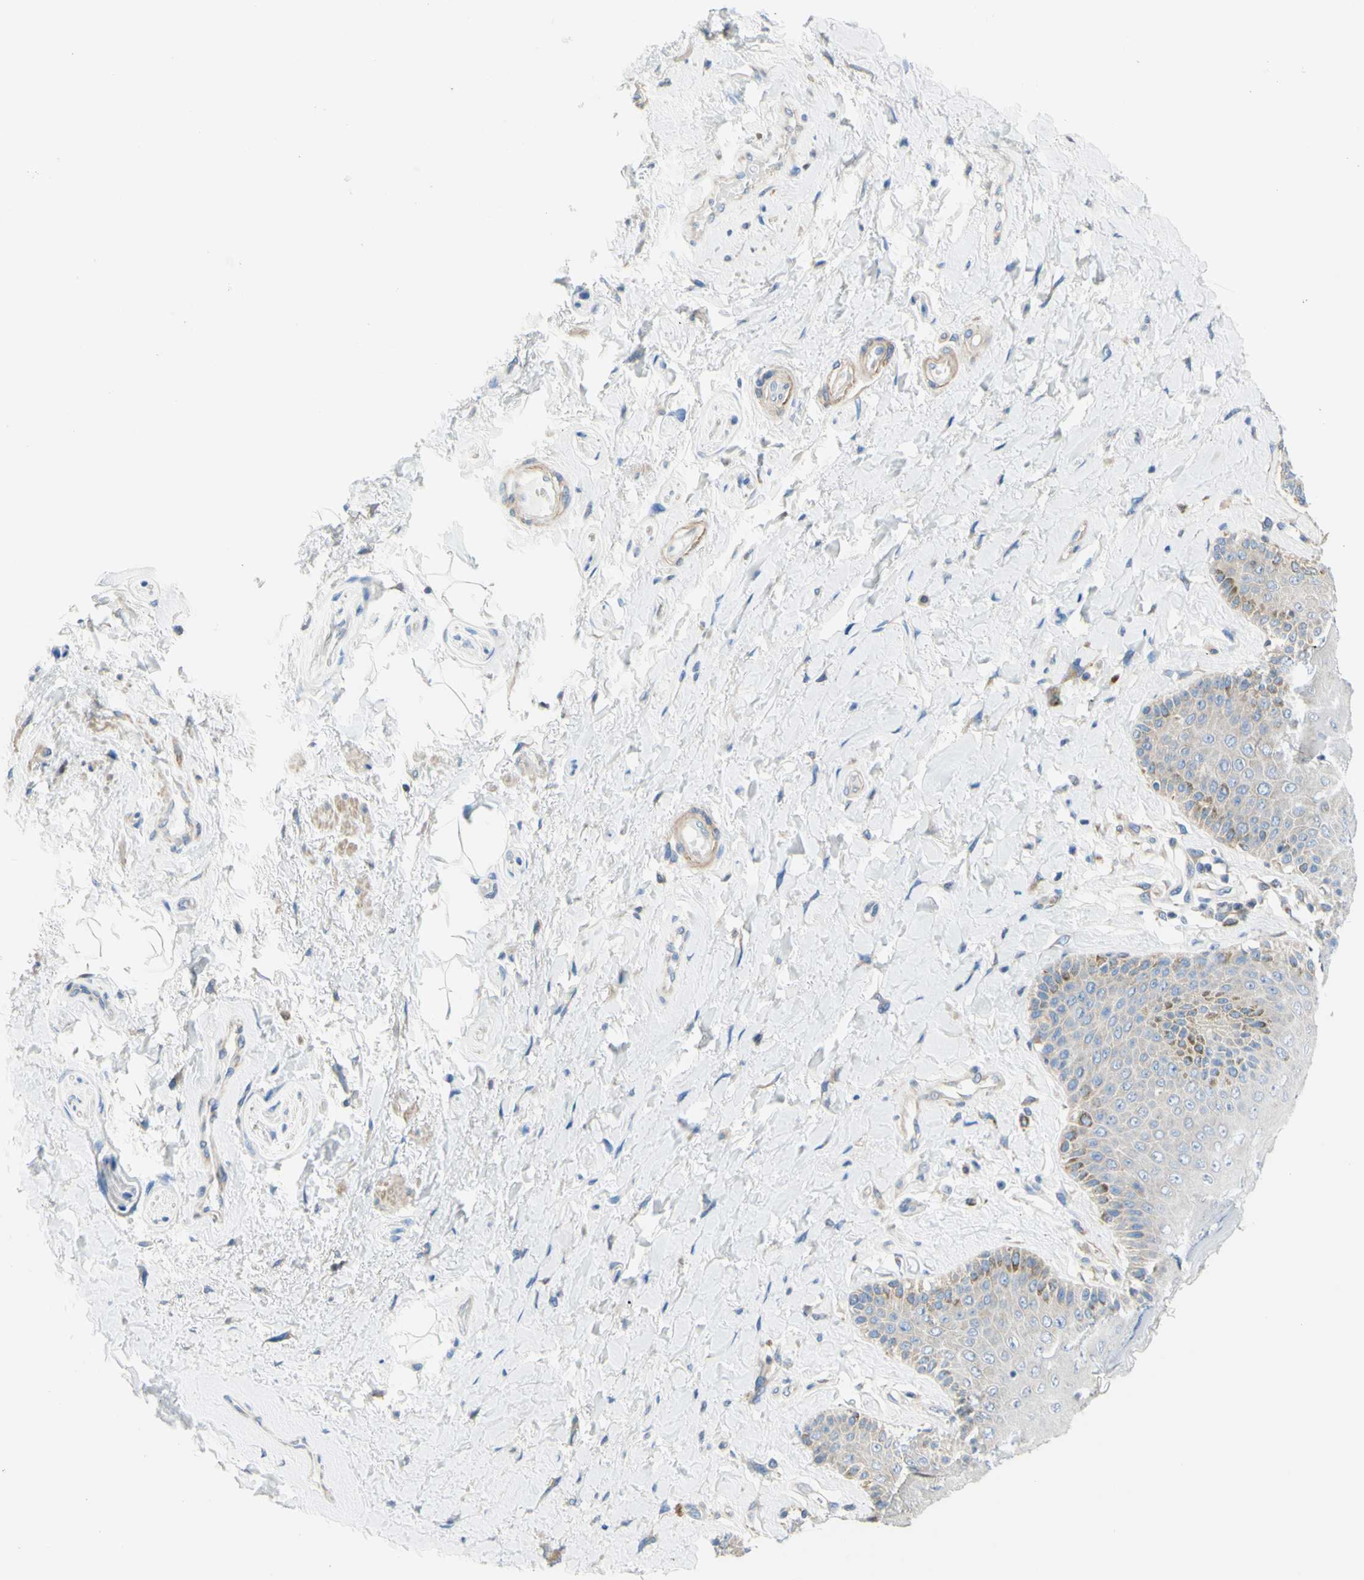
{"staining": {"intensity": "weak", "quantity": "<25%", "location": "cytoplasmic/membranous"}, "tissue": "skin", "cell_type": "Epidermal cells", "image_type": "normal", "snomed": [{"axis": "morphology", "description": "Normal tissue, NOS"}, {"axis": "topography", "description": "Anal"}], "caption": "Immunohistochemistry of unremarkable human skin shows no expression in epidermal cells. (Stains: DAB (3,3'-diaminobenzidine) immunohistochemistry (IHC) with hematoxylin counter stain, Microscopy: brightfield microscopy at high magnification).", "gene": "RETREG2", "patient": {"sex": "male", "age": 69}}